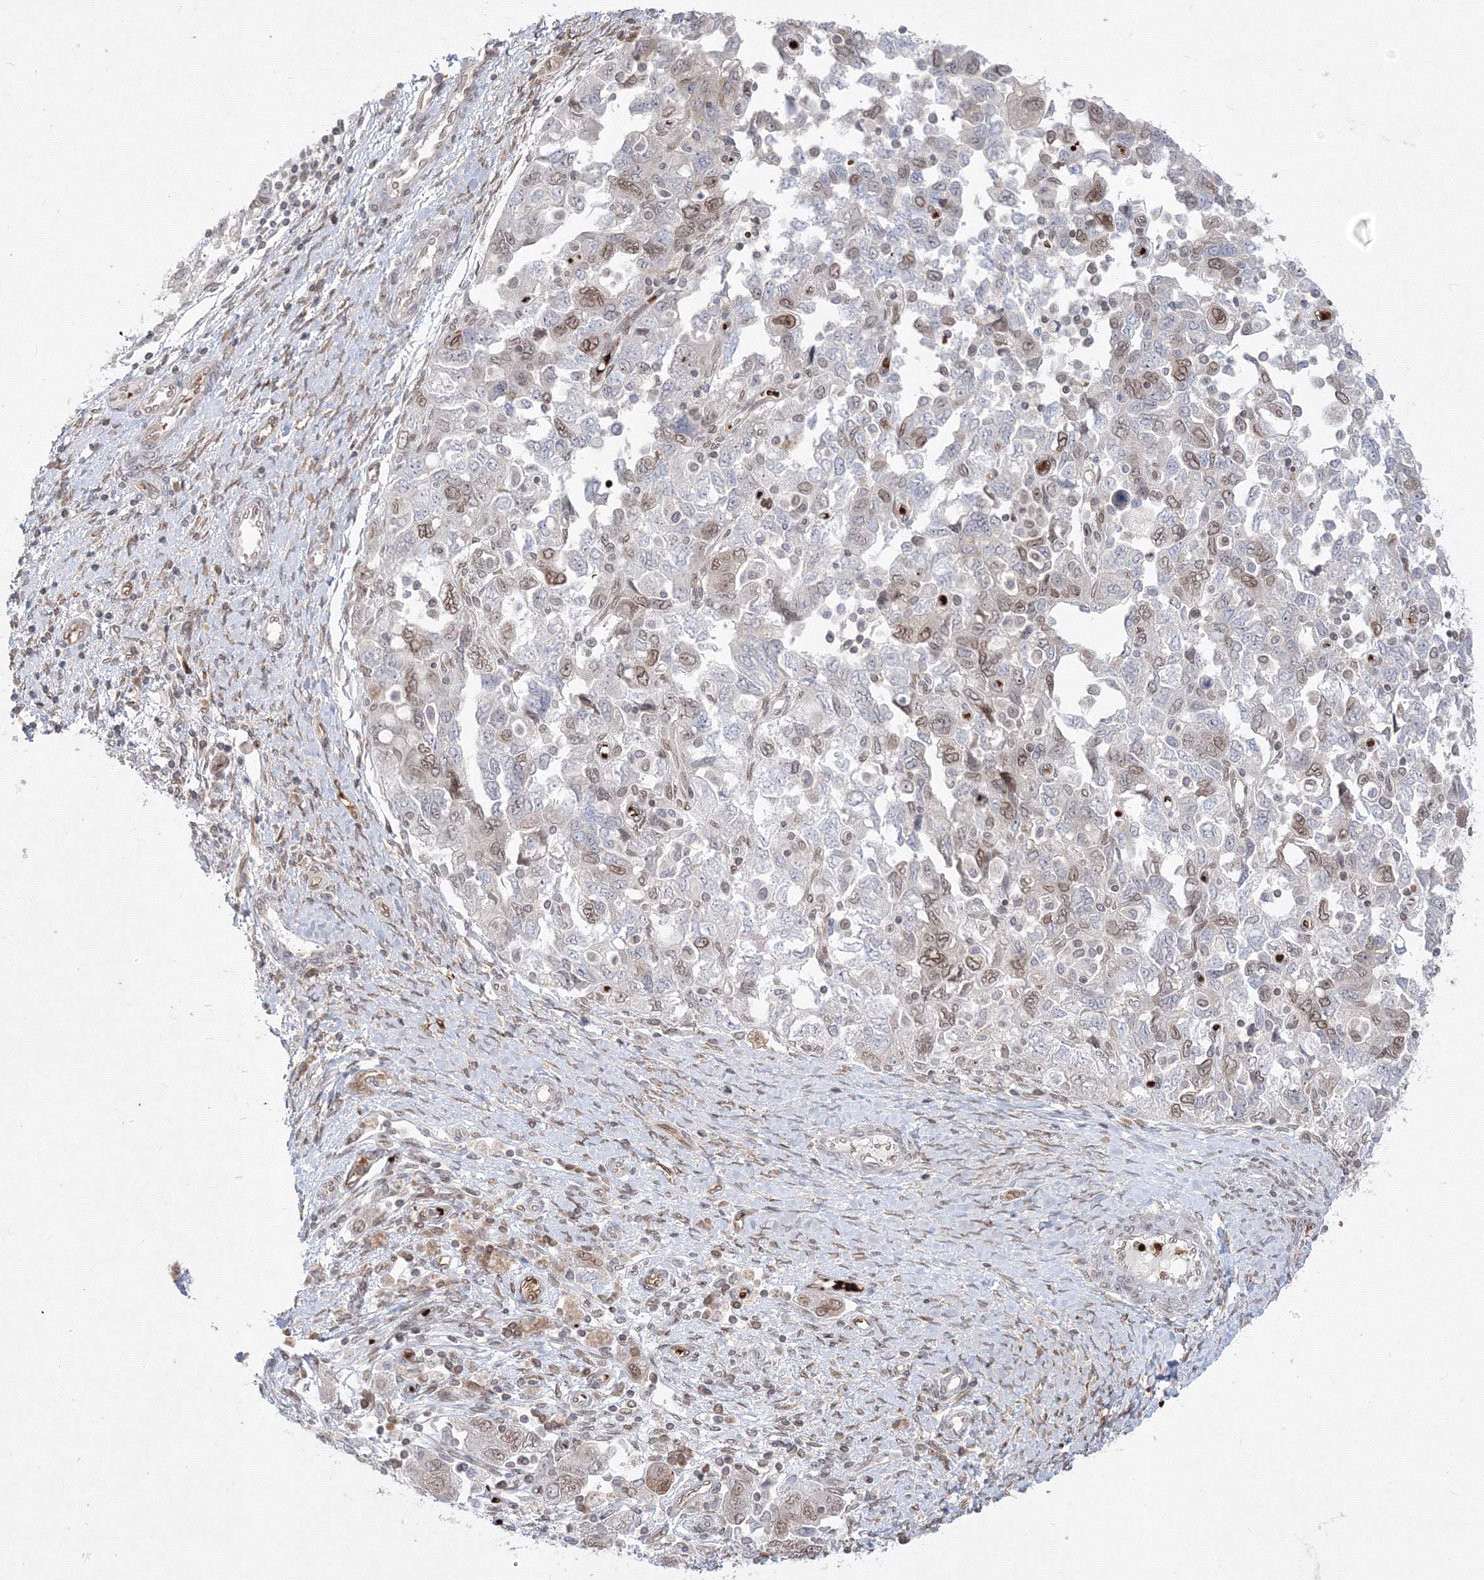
{"staining": {"intensity": "moderate", "quantity": "<25%", "location": "cytoplasmic/membranous,nuclear"}, "tissue": "ovarian cancer", "cell_type": "Tumor cells", "image_type": "cancer", "snomed": [{"axis": "morphology", "description": "Carcinoma, NOS"}, {"axis": "morphology", "description": "Cystadenocarcinoma, serous, NOS"}, {"axis": "topography", "description": "Ovary"}], "caption": "This is an image of immunohistochemistry (IHC) staining of serous cystadenocarcinoma (ovarian), which shows moderate staining in the cytoplasmic/membranous and nuclear of tumor cells.", "gene": "DNAJB2", "patient": {"sex": "female", "age": 69}}